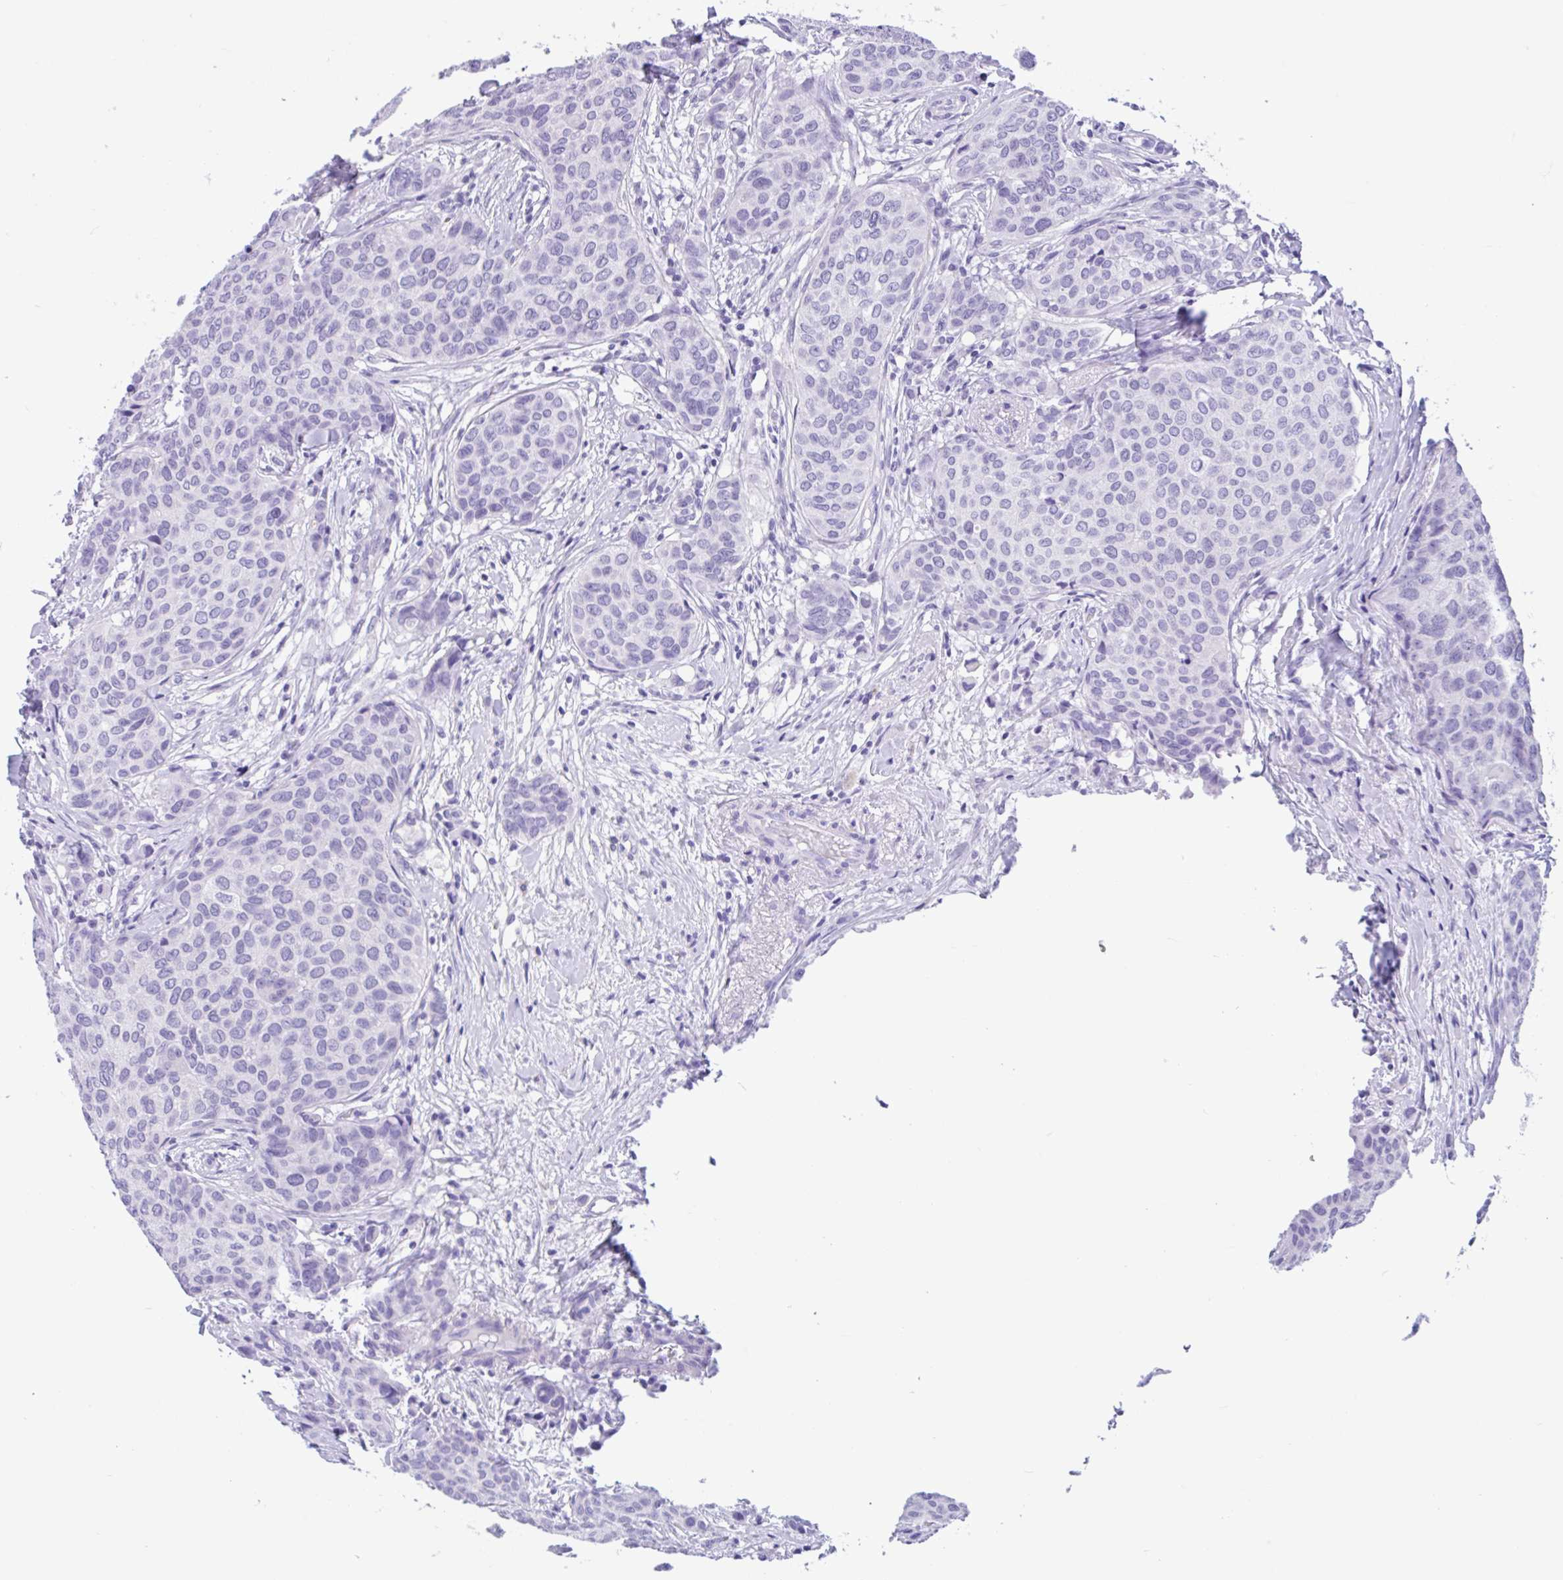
{"staining": {"intensity": "negative", "quantity": "none", "location": "none"}, "tissue": "breast cancer", "cell_type": "Tumor cells", "image_type": "cancer", "snomed": [{"axis": "morphology", "description": "Duct carcinoma"}, {"axis": "topography", "description": "Breast"}], "caption": "Immunohistochemistry histopathology image of neoplastic tissue: human breast cancer (infiltrating ductal carcinoma) stained with DAB (3,3'-diaminobenzidine) shows no significant protein staining in tumor cells.", "gene": "OR4N4", "patient": {"sex": "female", "age": 47}}